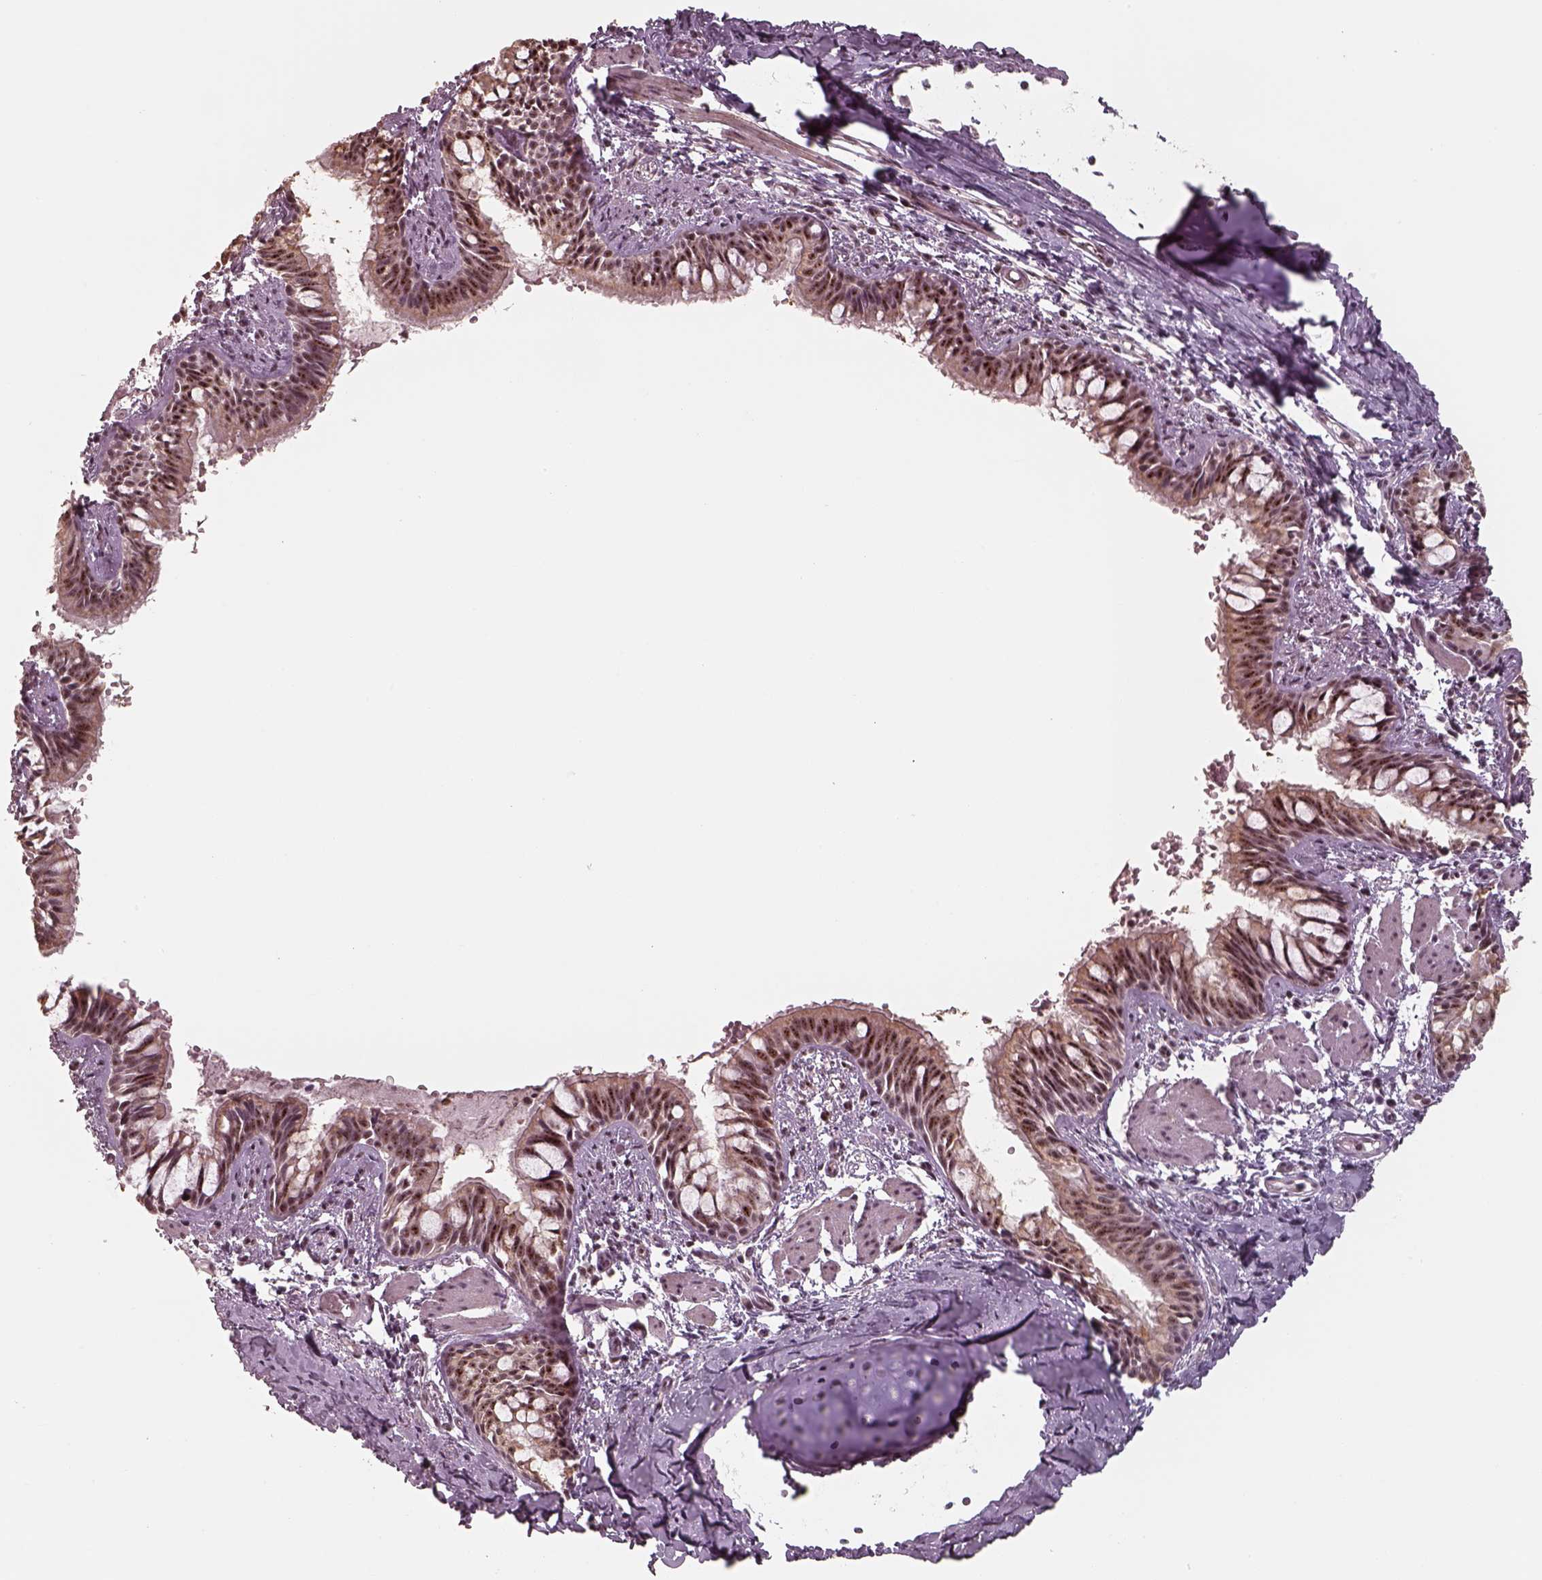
{"staining": {"intensity": "strong", "quantity": ">75%", "location": "nuclear"}, "tissue": "bronchus", "cell_type": "Respiratory epithelial cells", "image_type": "normal", "snomed": [{"axis": "morphology", "description": "Normal tissue, NOS"}, {"axis": "topography", "description": "Bronchus"}], "caption": "Bronchus was stained to show a protein in brown. There is high levels of strong nuclear staining in approximately >75% of respiratory epithelial cells. The protein is stained brown, and the nuclei are stained in blue (DAB IHC with brightfield microscopy, high magnification).", "gene": "ATXN7L3", "patient": {"sex": "male", "age": 1}}